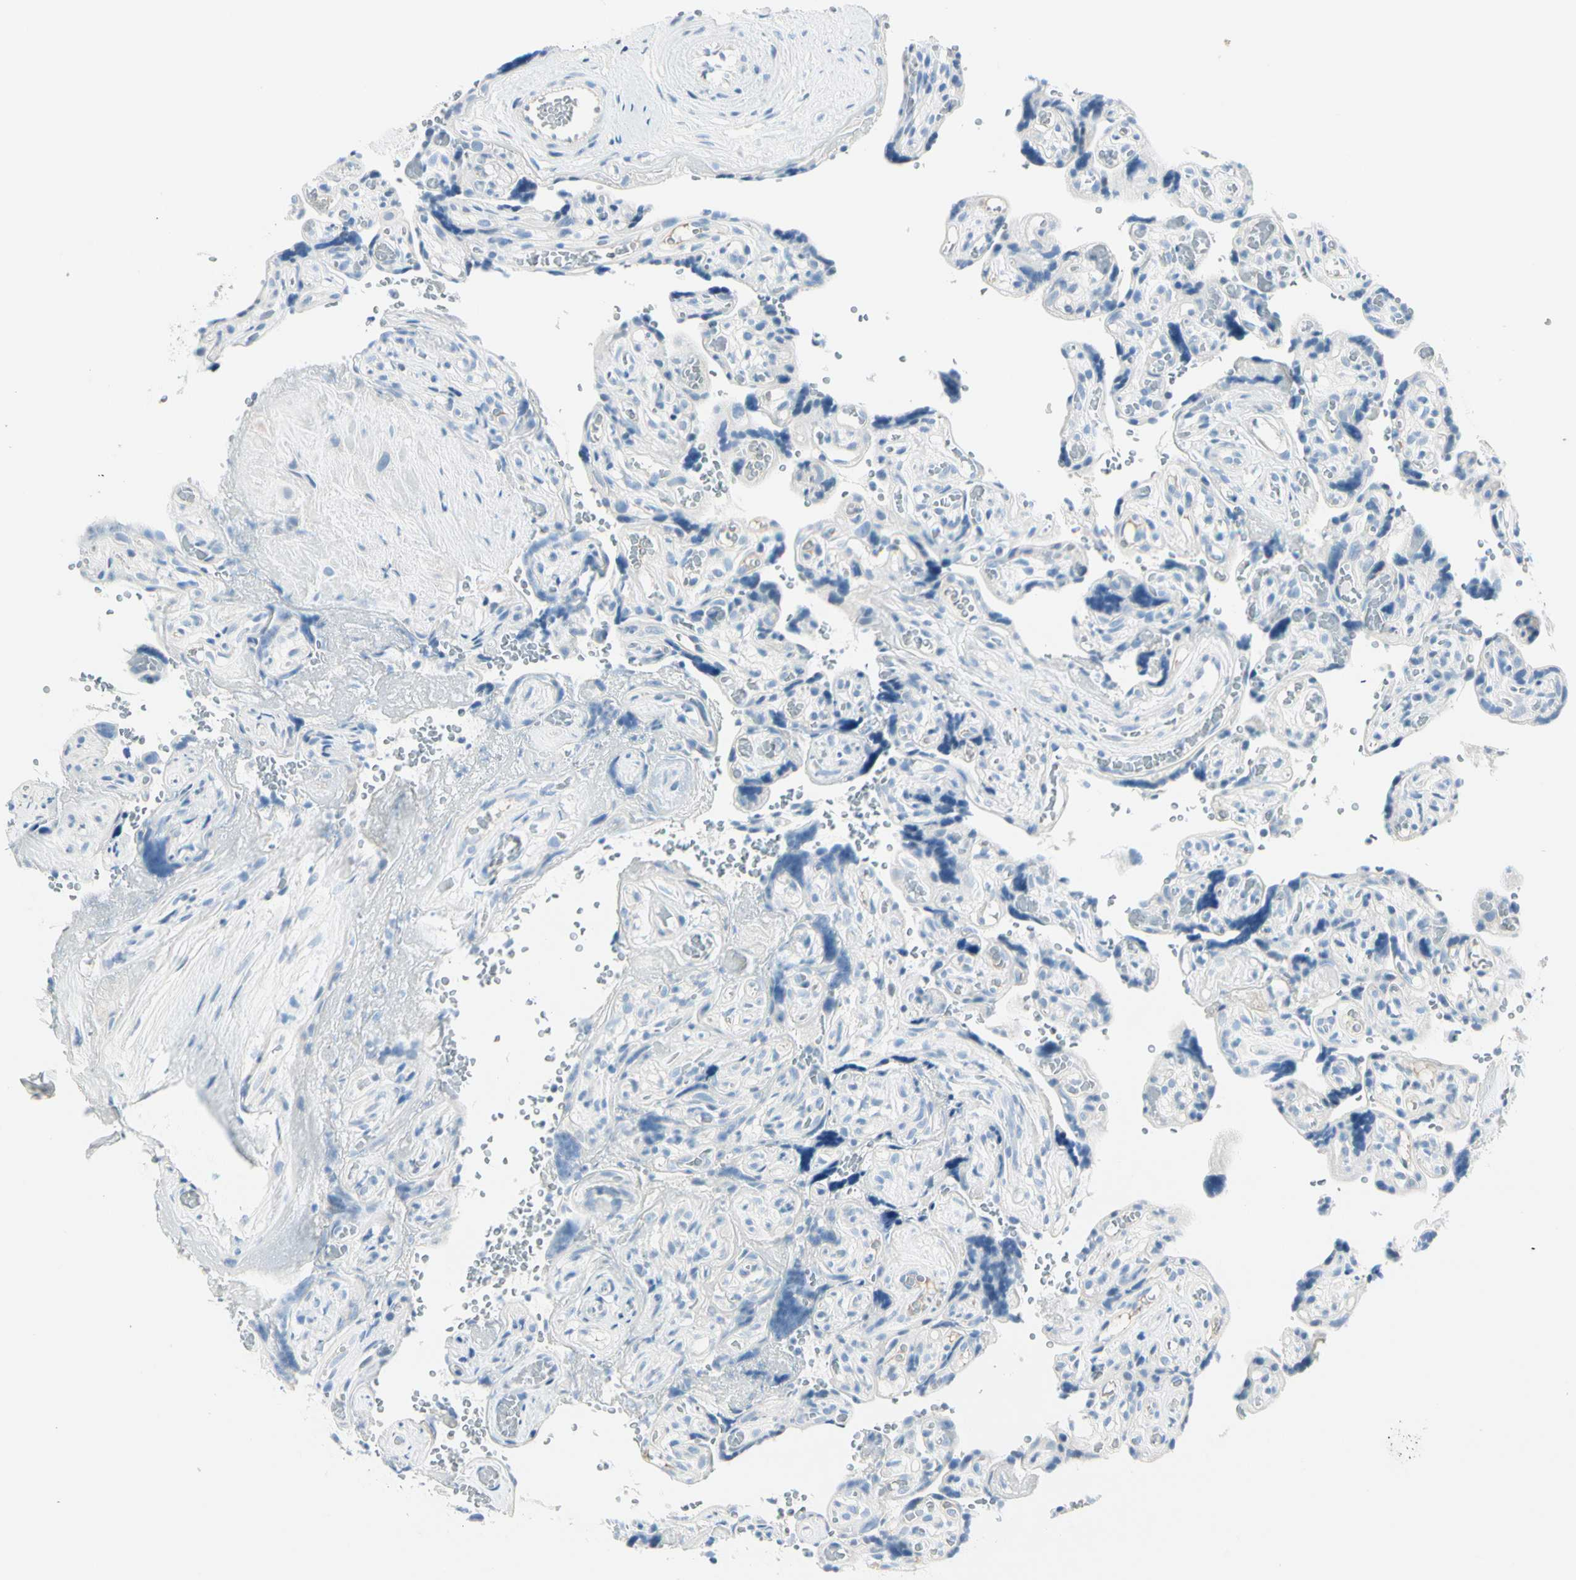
{"staining": {"intensity": "negative", "quantity": "none", "location": "none"}, "tissue": "placenta", "cell_type": "Decidual cells", "image_type": "normal", "snomed": [{"axis": "morphology", "description": "Normal tissue, NOS"}, {"axis": "topography", "description": "Placenta"}], "caption": "This is a photomicrograph of immunohistochemistry staining of benign placenta, which shows no staining in decidual cells. (DAB (3,3'-diaminobenzidine) IHC with hematoxylin counter stain).", "gene": "PEBP1", "patient": {"sex": "female", "age": 30}}